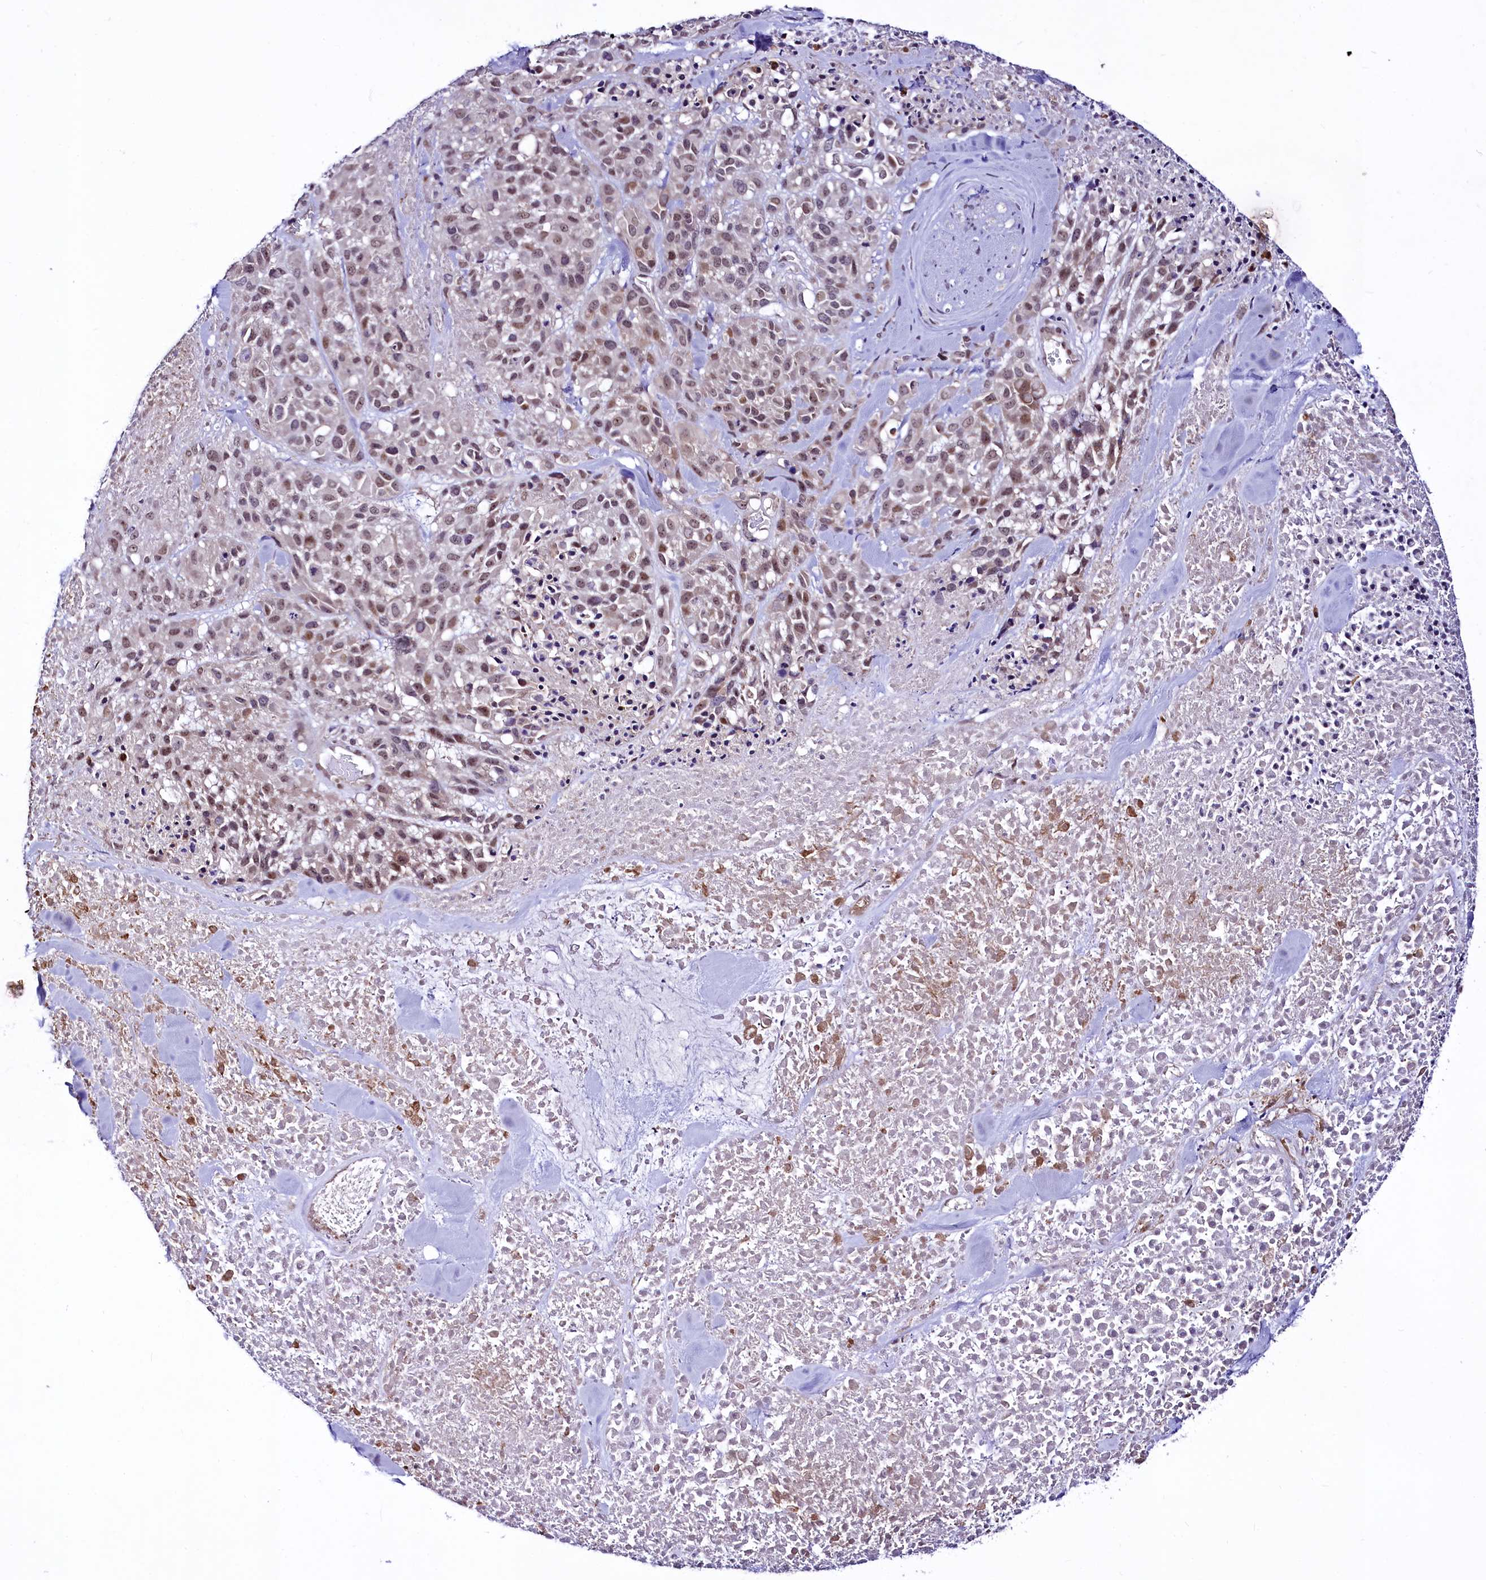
{"staining": {"intensity": "moderate", "quantity": "25%-75%", "location": "nuclear"}, "tissue": "melanoma", "cell_type": "Tumor cells", "image_type": "cancer", "snomed": [{"axis": "morphology", "description": "Malignant melanoma, Metastatic site"}, {"axis": "topography", "description": "Skin"}], "caption": "Moderate nuclear staining is identified in approximately 25%-75% of tumor cells in melanoma.", "gene": "LEUTX", "patient": {"sex": "female", "age": 81}}